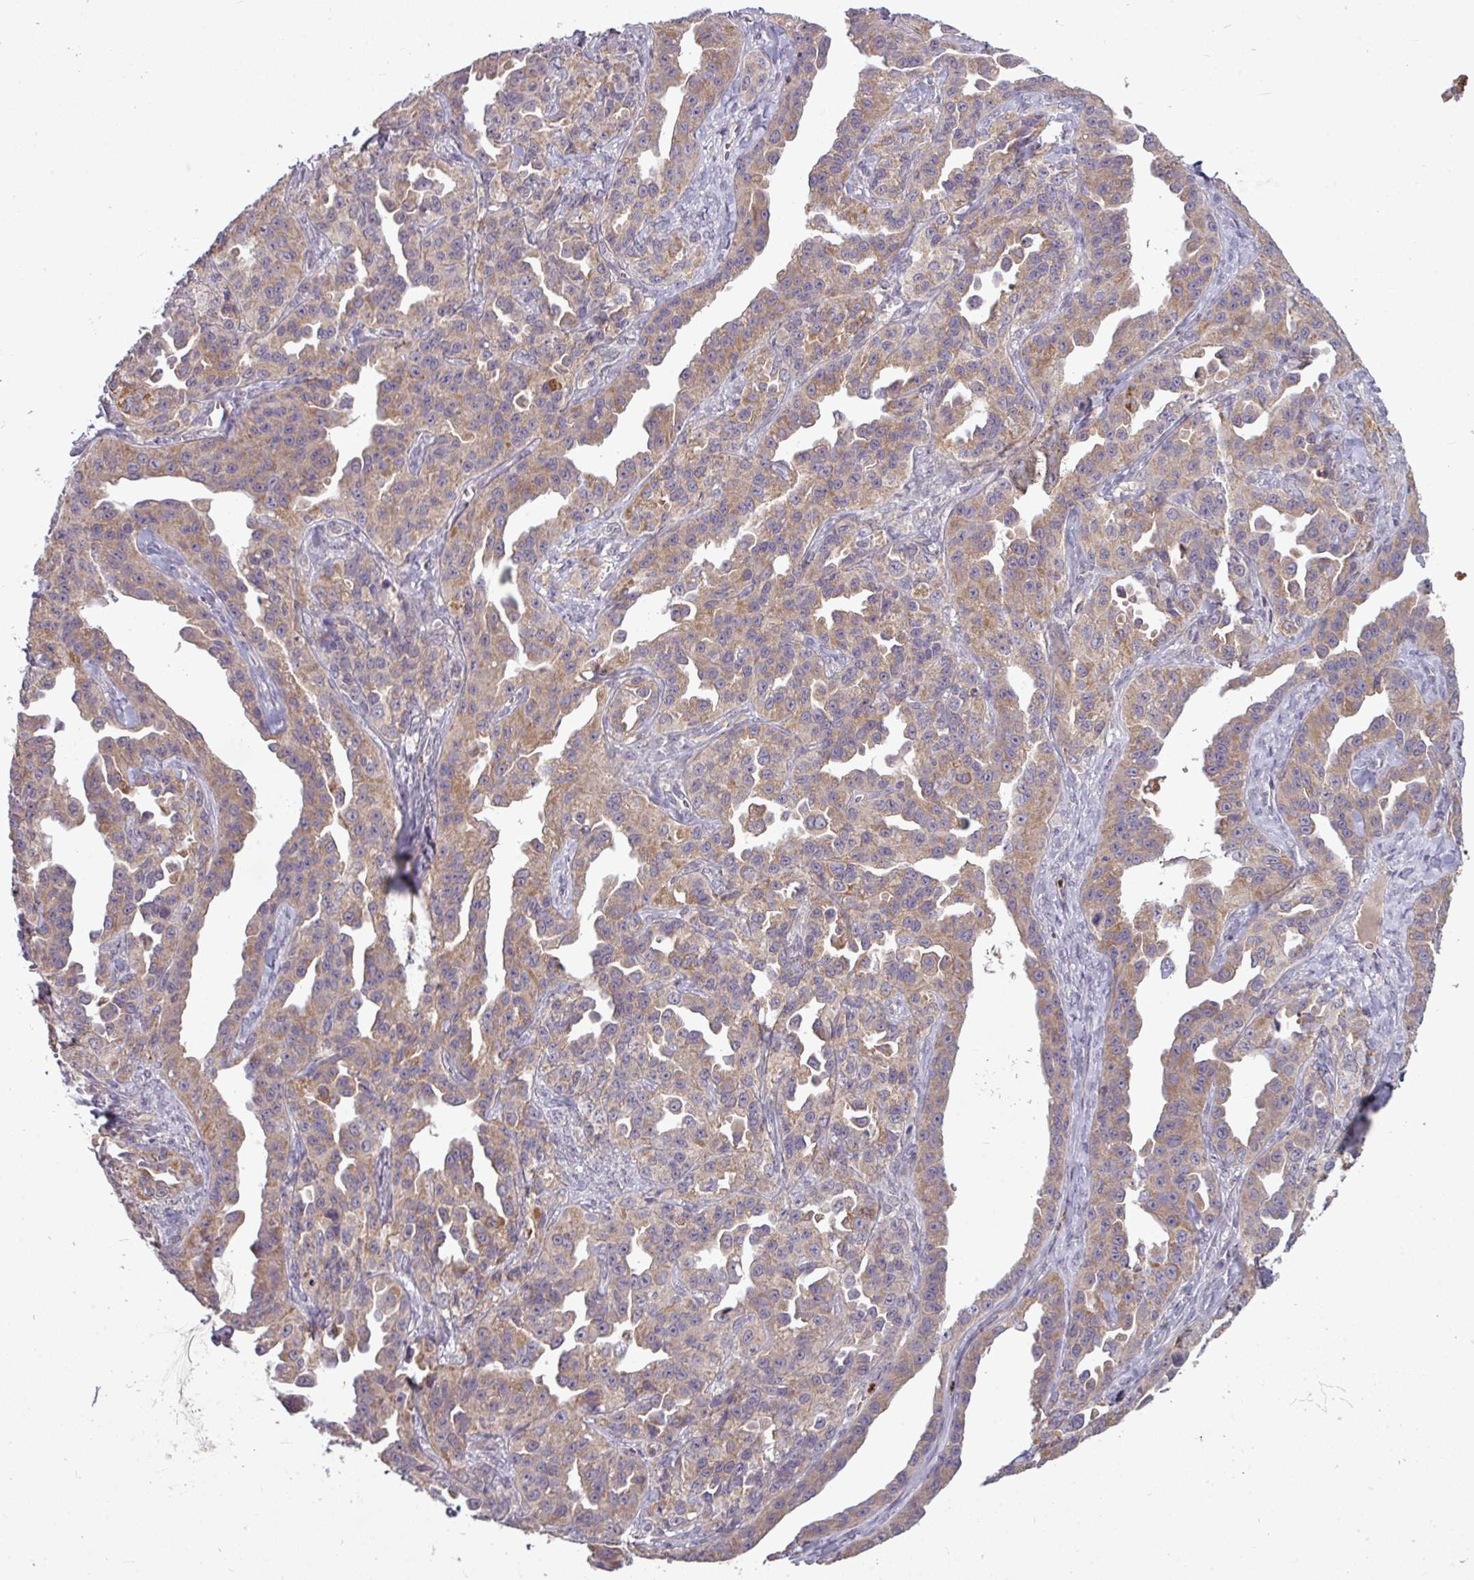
{"staining": {"intensity": "moderate", "quantity": ">75%", "location": "cytoplasmic/membranous"}, "tissue": "ovarian cancer", "cell_type": "Tumor cells", "image_type": "cancer", "snomed": [{"axis": "morphology", "description": "Cystadenocarcinoma, serous, NOS"}, {"axis": "topography", "description": "Ovary"}], "caption": "Ovarian cancer (serous cystadenocarcinoma) tissue shows moderate cytoplasmic/membranous staining in about >75% of tumor cells", "gene": "PAPLN", "patient": {"sex": "female", "age": 75}}